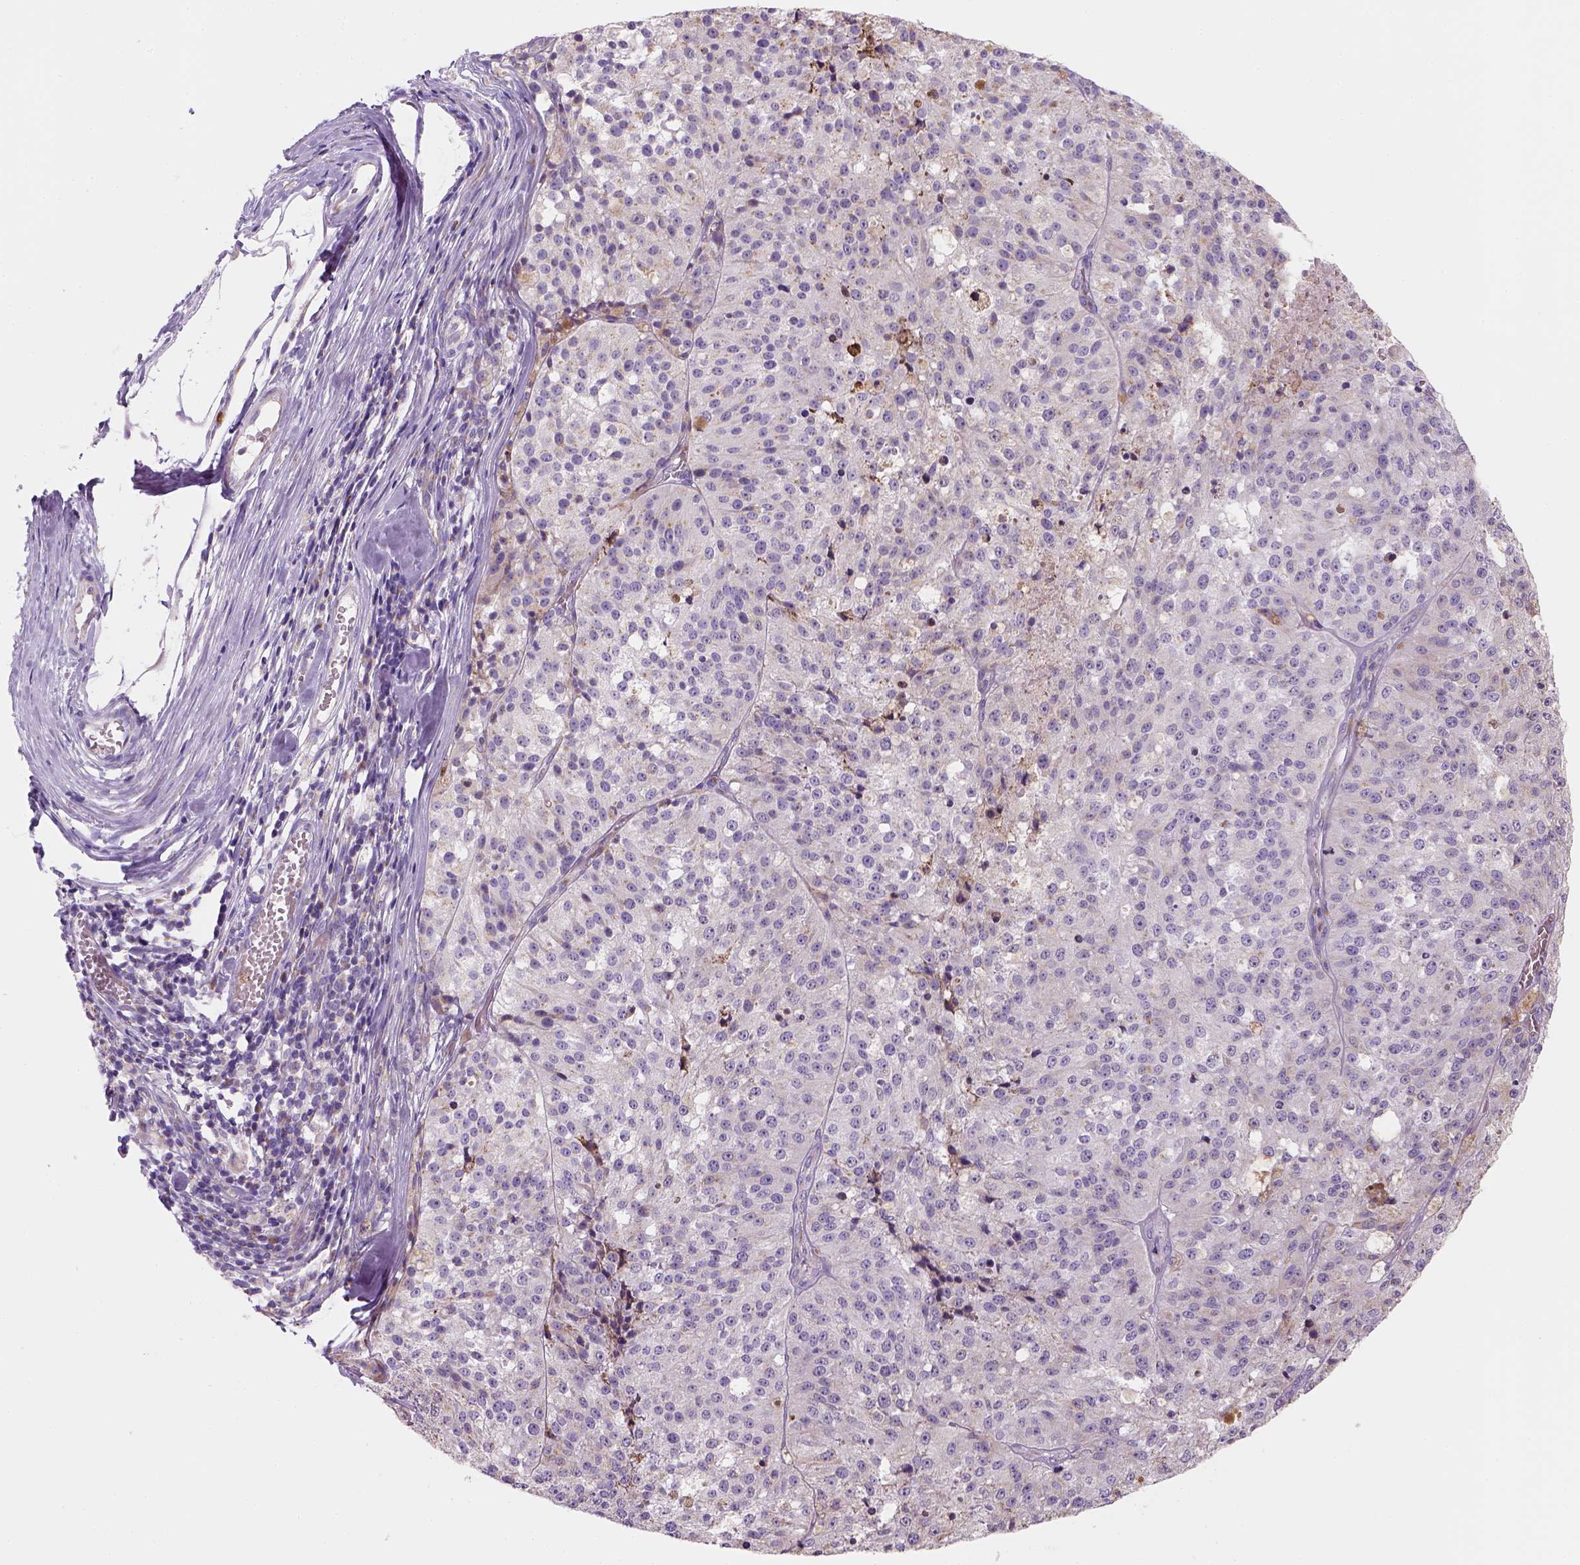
{"staining": {"intensity": "negative", "quantity": "none", "location": "none"}, "tissue": "melanoma", "cell_type": "Tumor cells", "image_type": "cancer", "snomed": [{"axis": "morphology", "description": "Malignant melanoma, Metastatic site"}, {"axis": "topography", "description": "Lymph node"}], "caption": "The micrograph exhibits no significant positivity in tumor cells of malignant melanoma (metastatic site).", "gene": "CES2", "patient": {"sex": "female", "age": 64}}